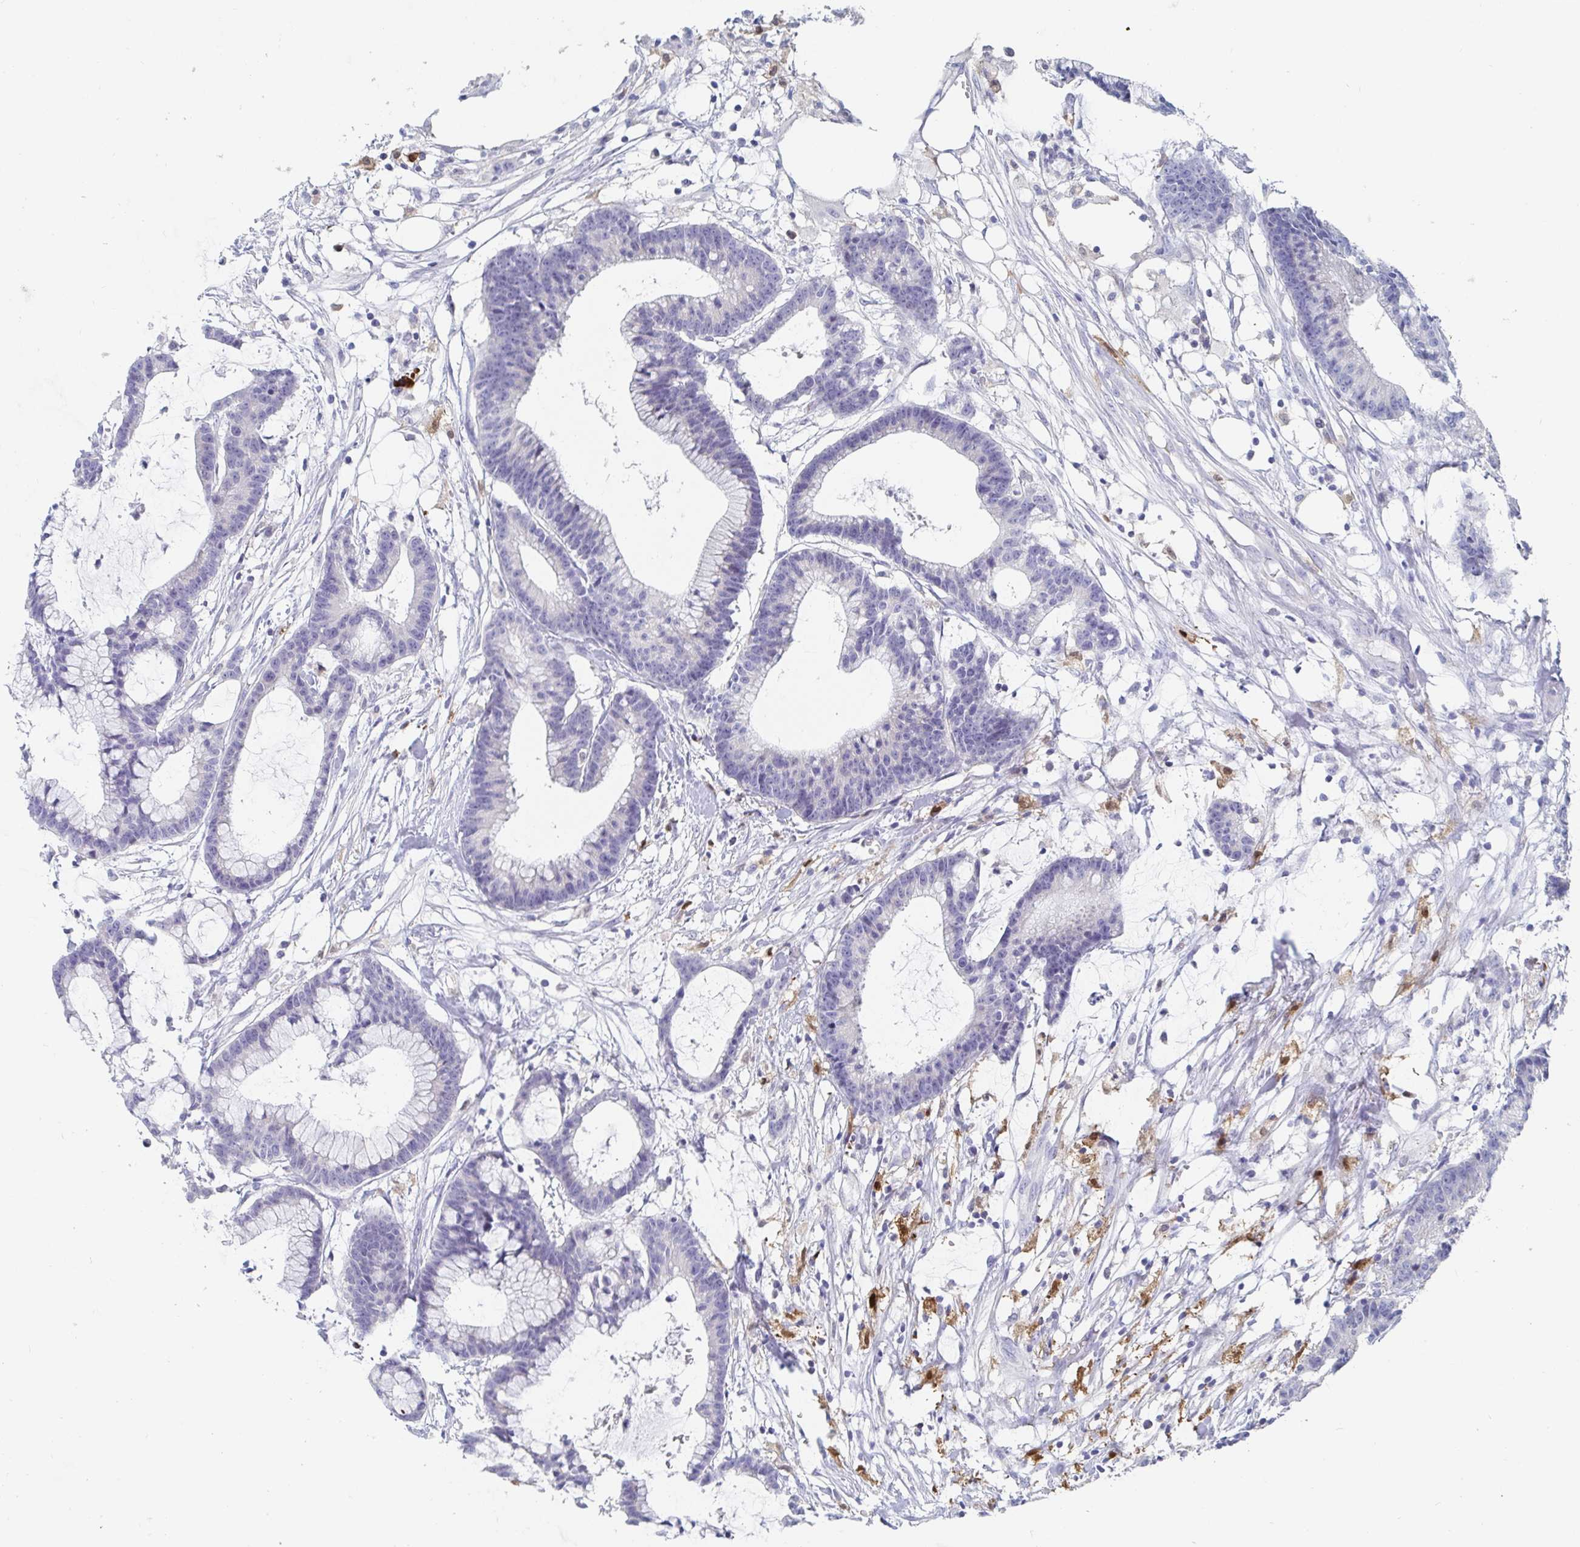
{"staining": {"intensity": "negative", "quantity": "none", "location": "none"}, "tissue": "colorectal cancer", "cell_type": "Tumor cells", "image_type": "cancer", "snomed": [{"axis": "morphology", "description": "Adenocarcinoma, NOS"}, {"axis": "topography", "description": "Colon"}], "caption": "Immunohistochemistry (IHC) micrograph of neoplastic tissue: colorectal cancer stained with DAB (3,3'-diaminobenzidine) reveals no significant protein staining in tumor cells.", "gene": "OR2A4", "patient": {"sex": "female", "age": 78}}